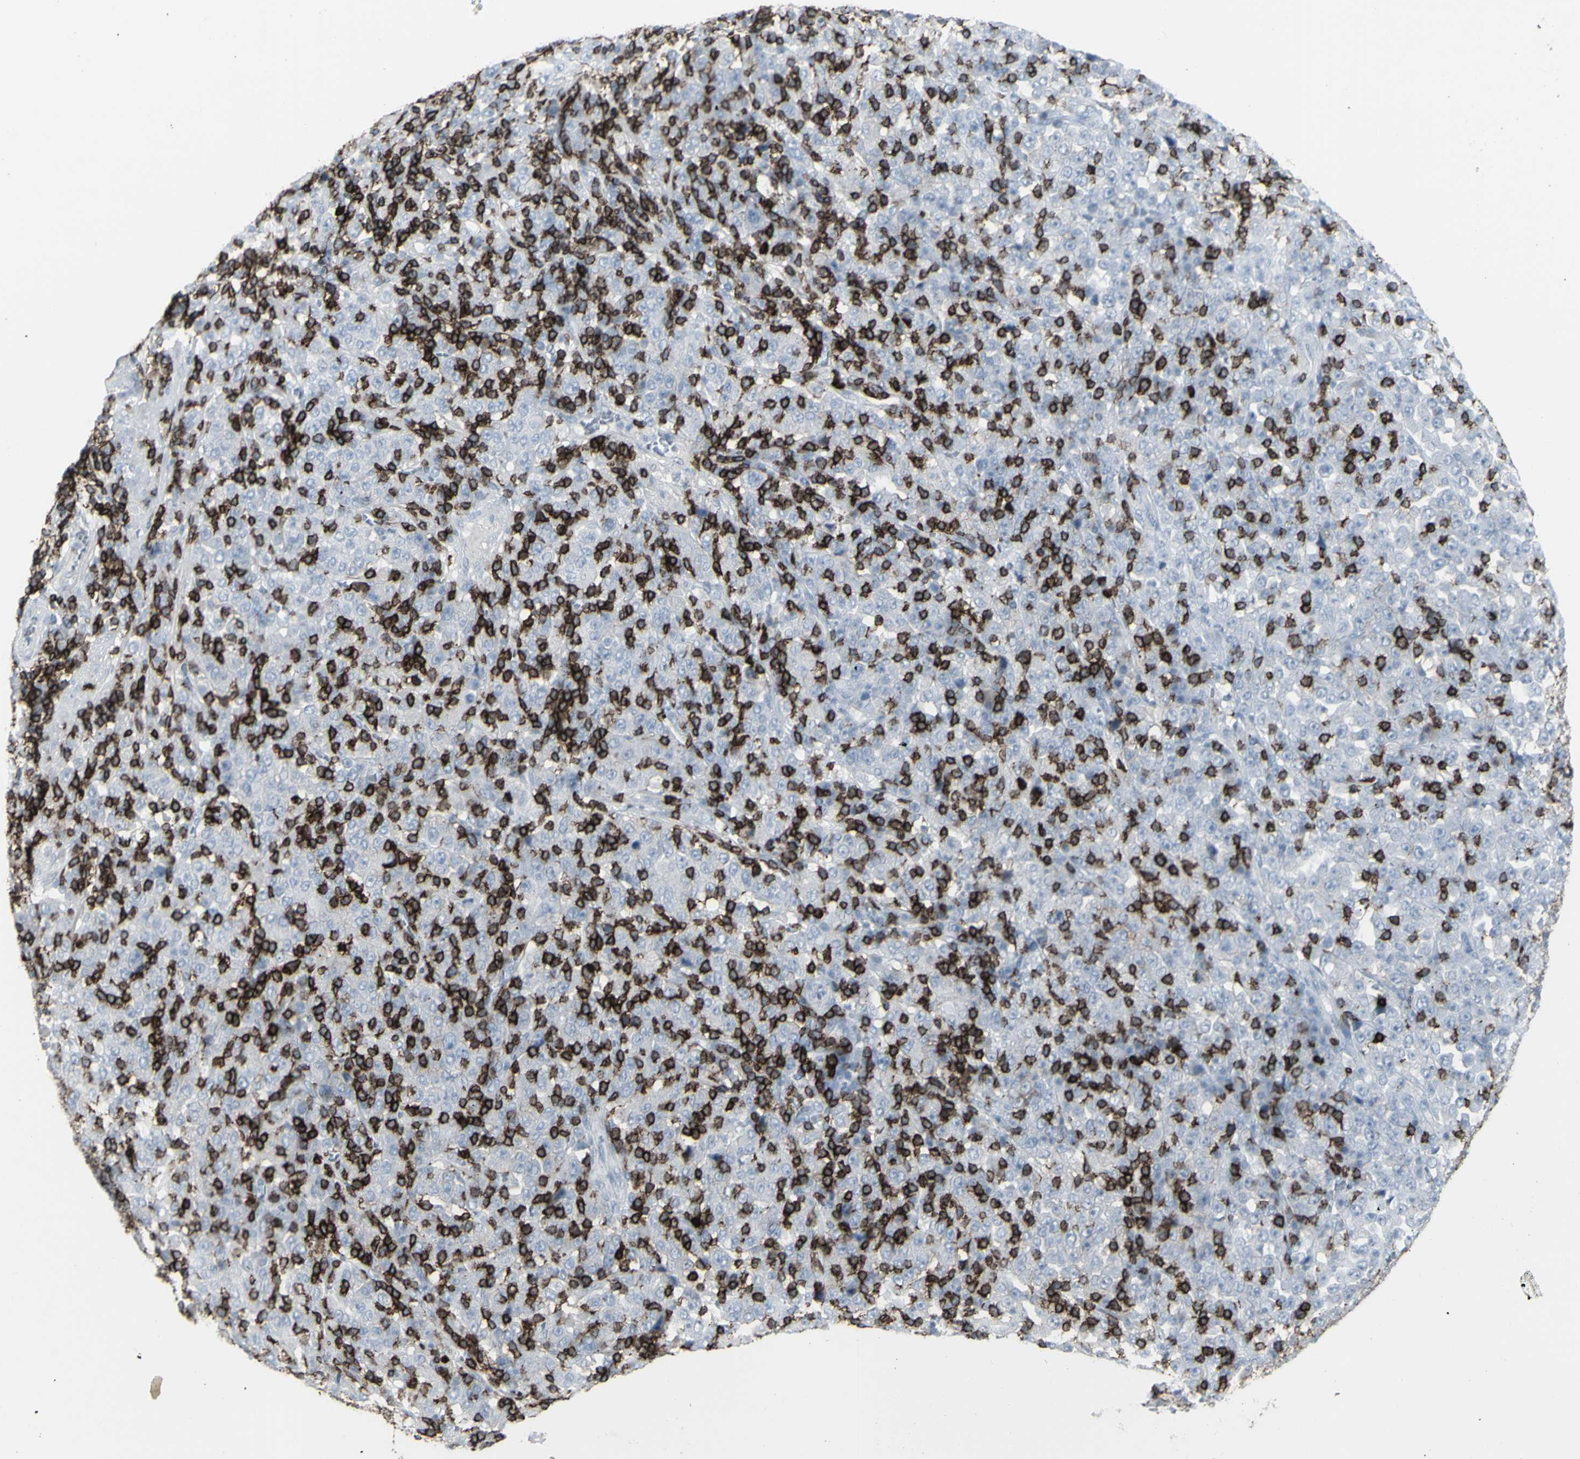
{"staining": {"intensity": "negative", "quantity": "none", "location": "none"}, "tissue": "stomach cancer", "cell_type": "Tumor cells", "image_type": "cancer", "snomed": [{"axis": "morphology", "description": "Normal tissue, NOS"}, {"axis": "morphology", "description": "Adenocarcinoma, NOS"}, {"axis": "topography", "description": "Stomach, upper"}, {"axis": "topography", "description": "Stomach"}], "caption": "DAB immunohistochemical staining of human adenocarcinoma (stomach) demonstrates no significant expression in tumor cells.", "gene": "CD247", "patient": {"sex": "male", "age": 59}}